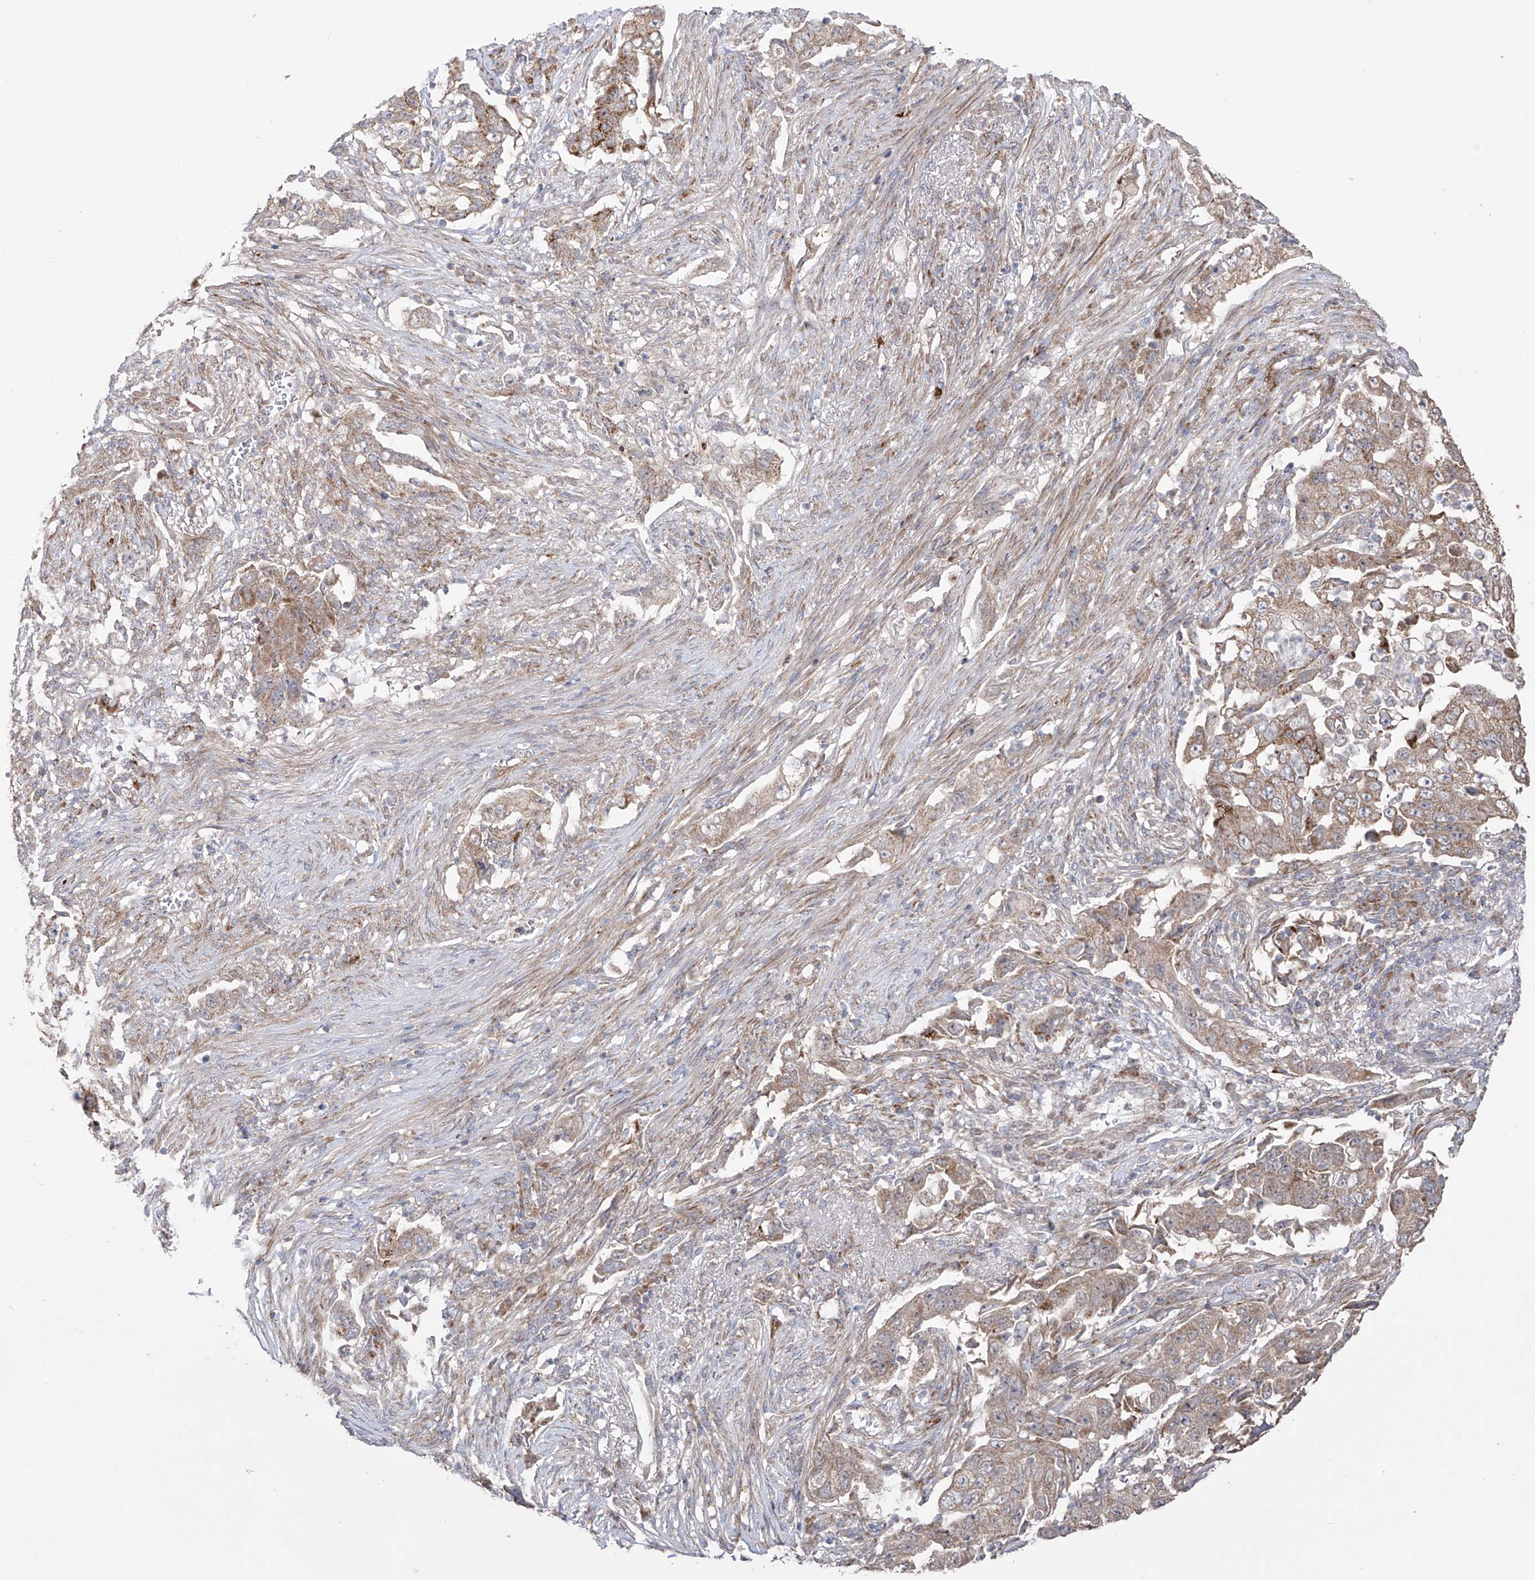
{"staining": {"intensity": "weak", "quantity": ">75%", "location": "cytoplasmic/membranous"}, "tissue": "lung cancer", "cell_type": "Tumor cells", "image_type": "cancer", "snomed": [{"axis": "morphology", "description": "Adenocarcinoma, NOS"}, {"axis": "topography", "description": "Lung"}], "caption": "Immunohistochemistry (IHC) photomicrograph of neoplastic tissue: lung cancer stained using immunohistochemistry demonstrates low levels of weak protein expression localized specifically in the cytoplasmic/membranous of tumor cells, appearing as a cytoplasmic/membranous brown color.", "gene": "YKT6", "patient": {"sex": "female", "age": 51}}